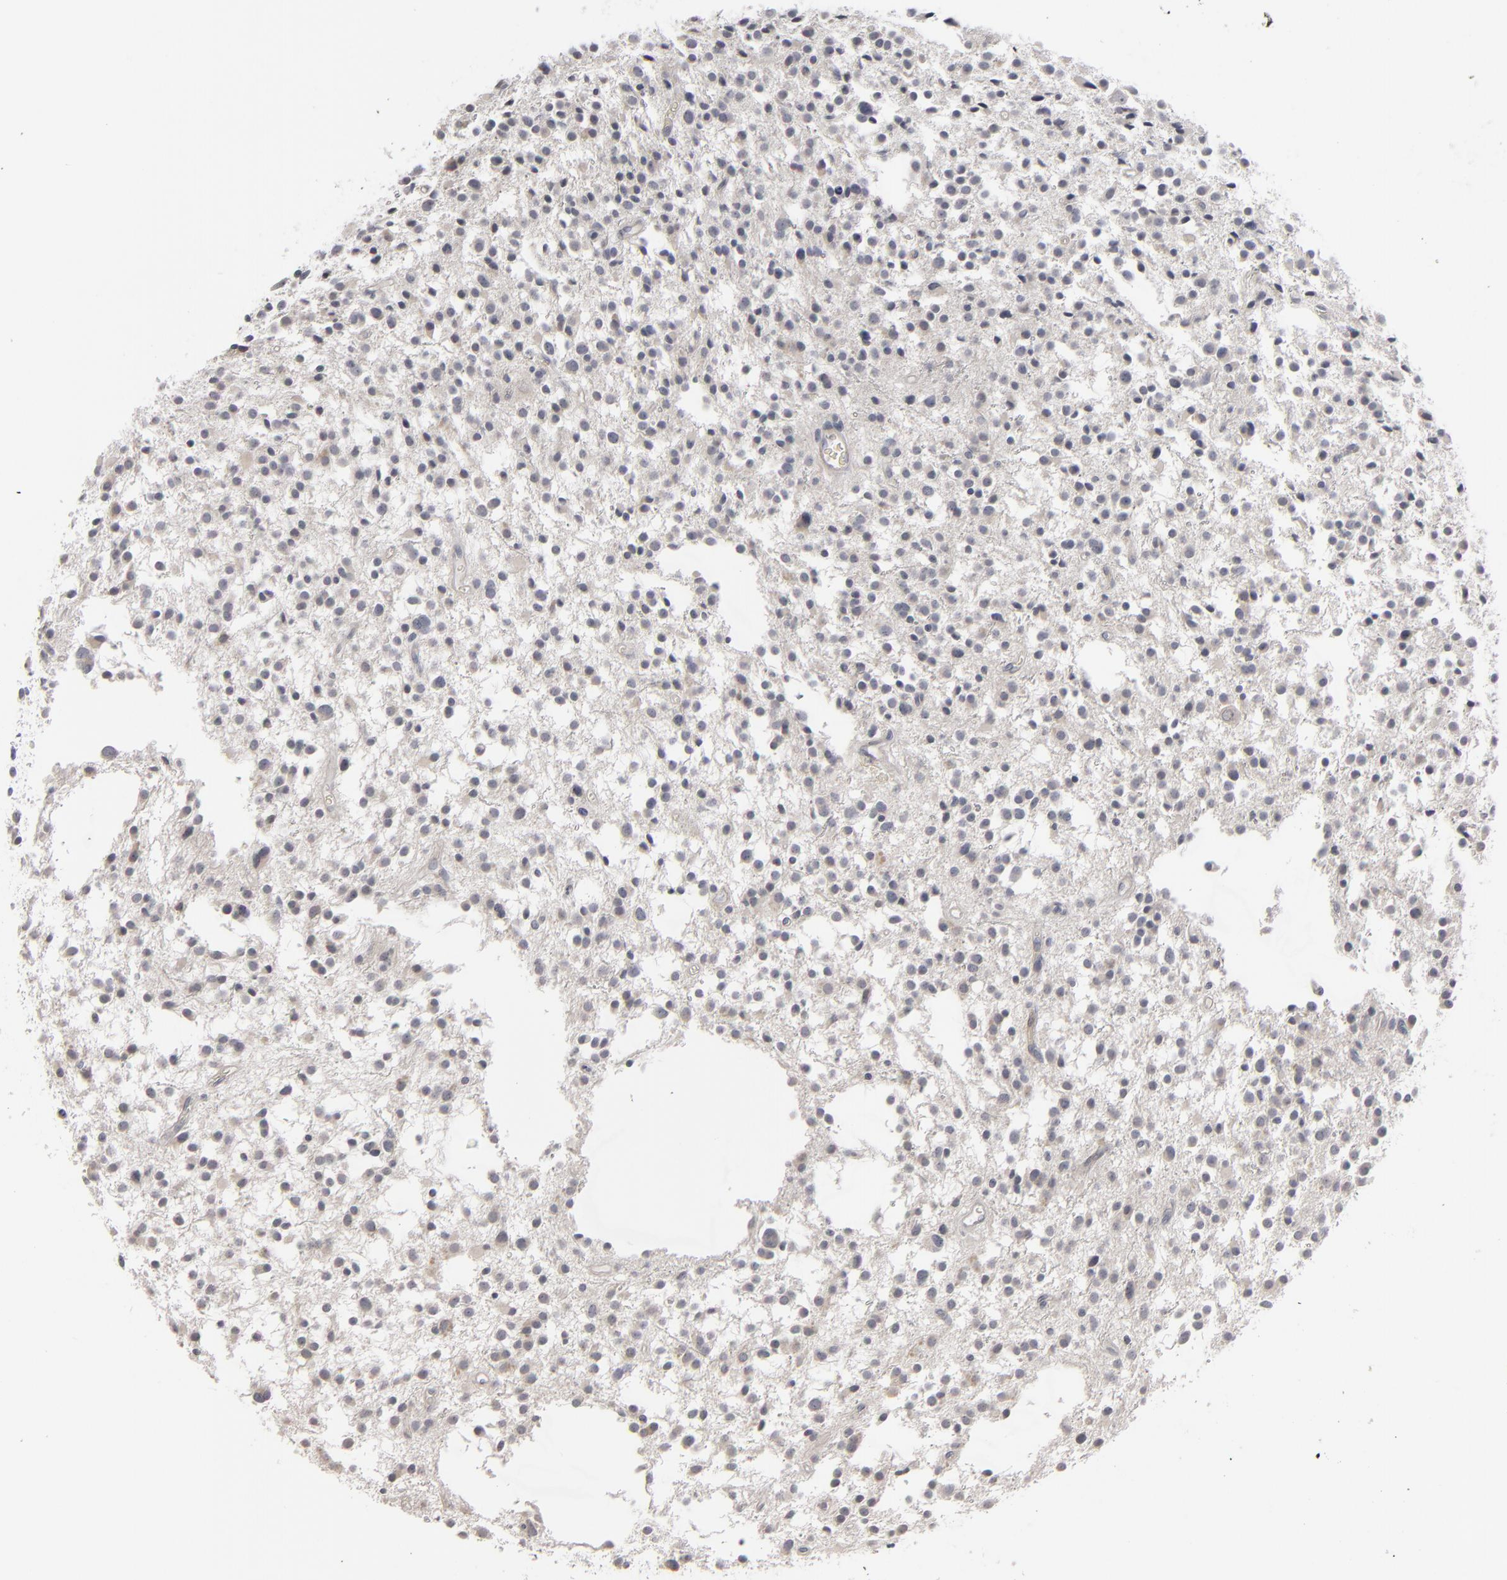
{"staining": {"intensity": "negative", "quantity": "none", "location": "none"}, "tissue": "glioma", "cell_type": "Tumor cells", "image_type": "cancer", "snomed": [{"axis": "morphology", "description": "Glioma, malignant, Low grade"}, {"axis": "topography", "description": "Brain"}], "caption": "Immunohistochemistry (IHC) histopathology image of human malignant low-grade glioma stained for a protein (brown), which exhibits no expression in tumor cells. (Immunohistochemistry, brightfield microscopy, high magnification).", "gene": "KIAA1210", "patient": {"sex": "female", "age": 36}}